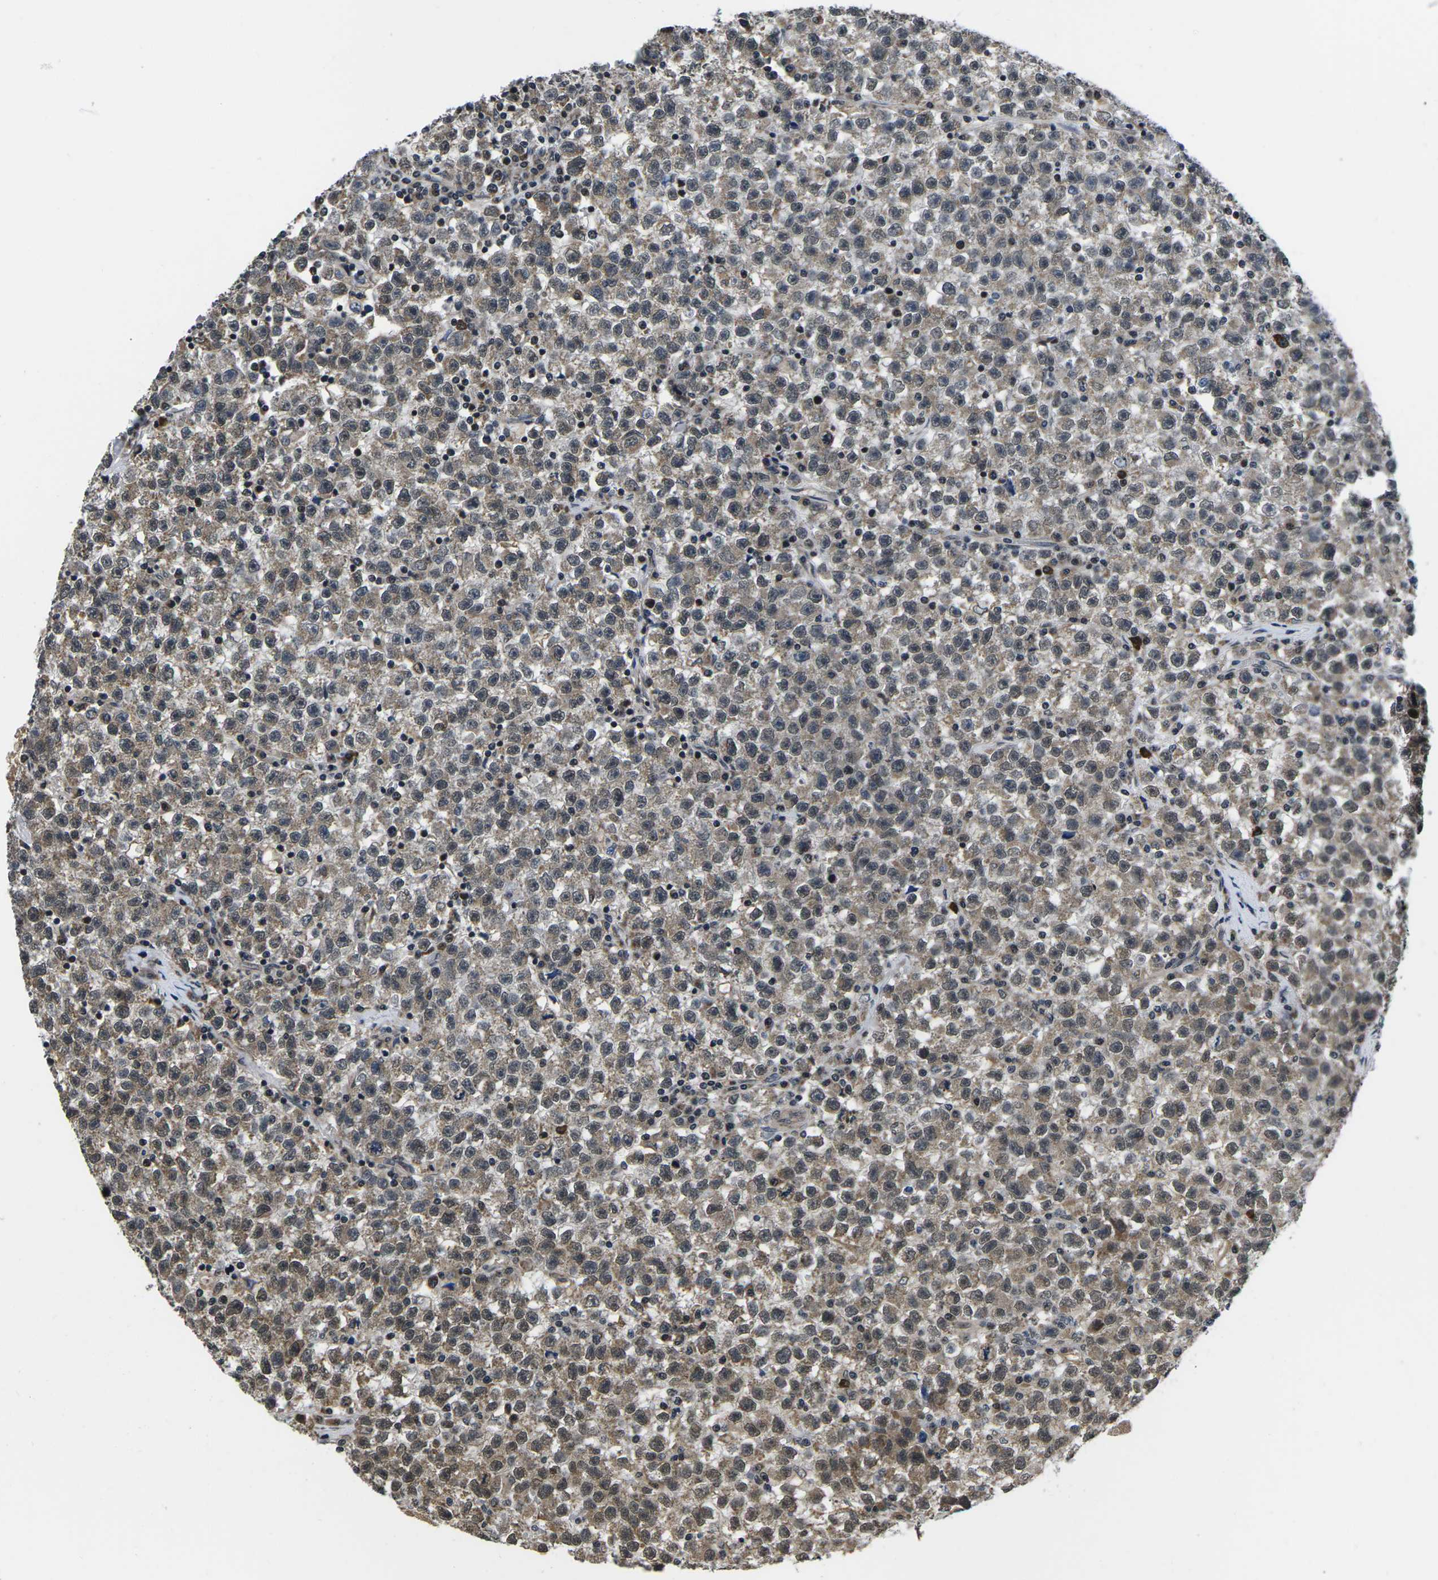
{"staining": {"intensity": "moderate", "quantity": "25%-75%", "location": "cytoplasmic/membranous,nuclear"}, "tissue": "testis cancer", "cell_type": "Tumor cells", "image_type": "cancer", "snomed": [{"axis": "morphology", "description": "Seminoma, NOS"}, {"axis": "topography", "description": "Testis"}], "caption": "Moderate cytoplasmic/membranous and nuclear positivity for a protein is seen in about 25%-75% of tumor cells of testis seminoma using immunohistochemistry.", "gene": "CCNE1", "patient": {"sex": "male", "age": 22}}